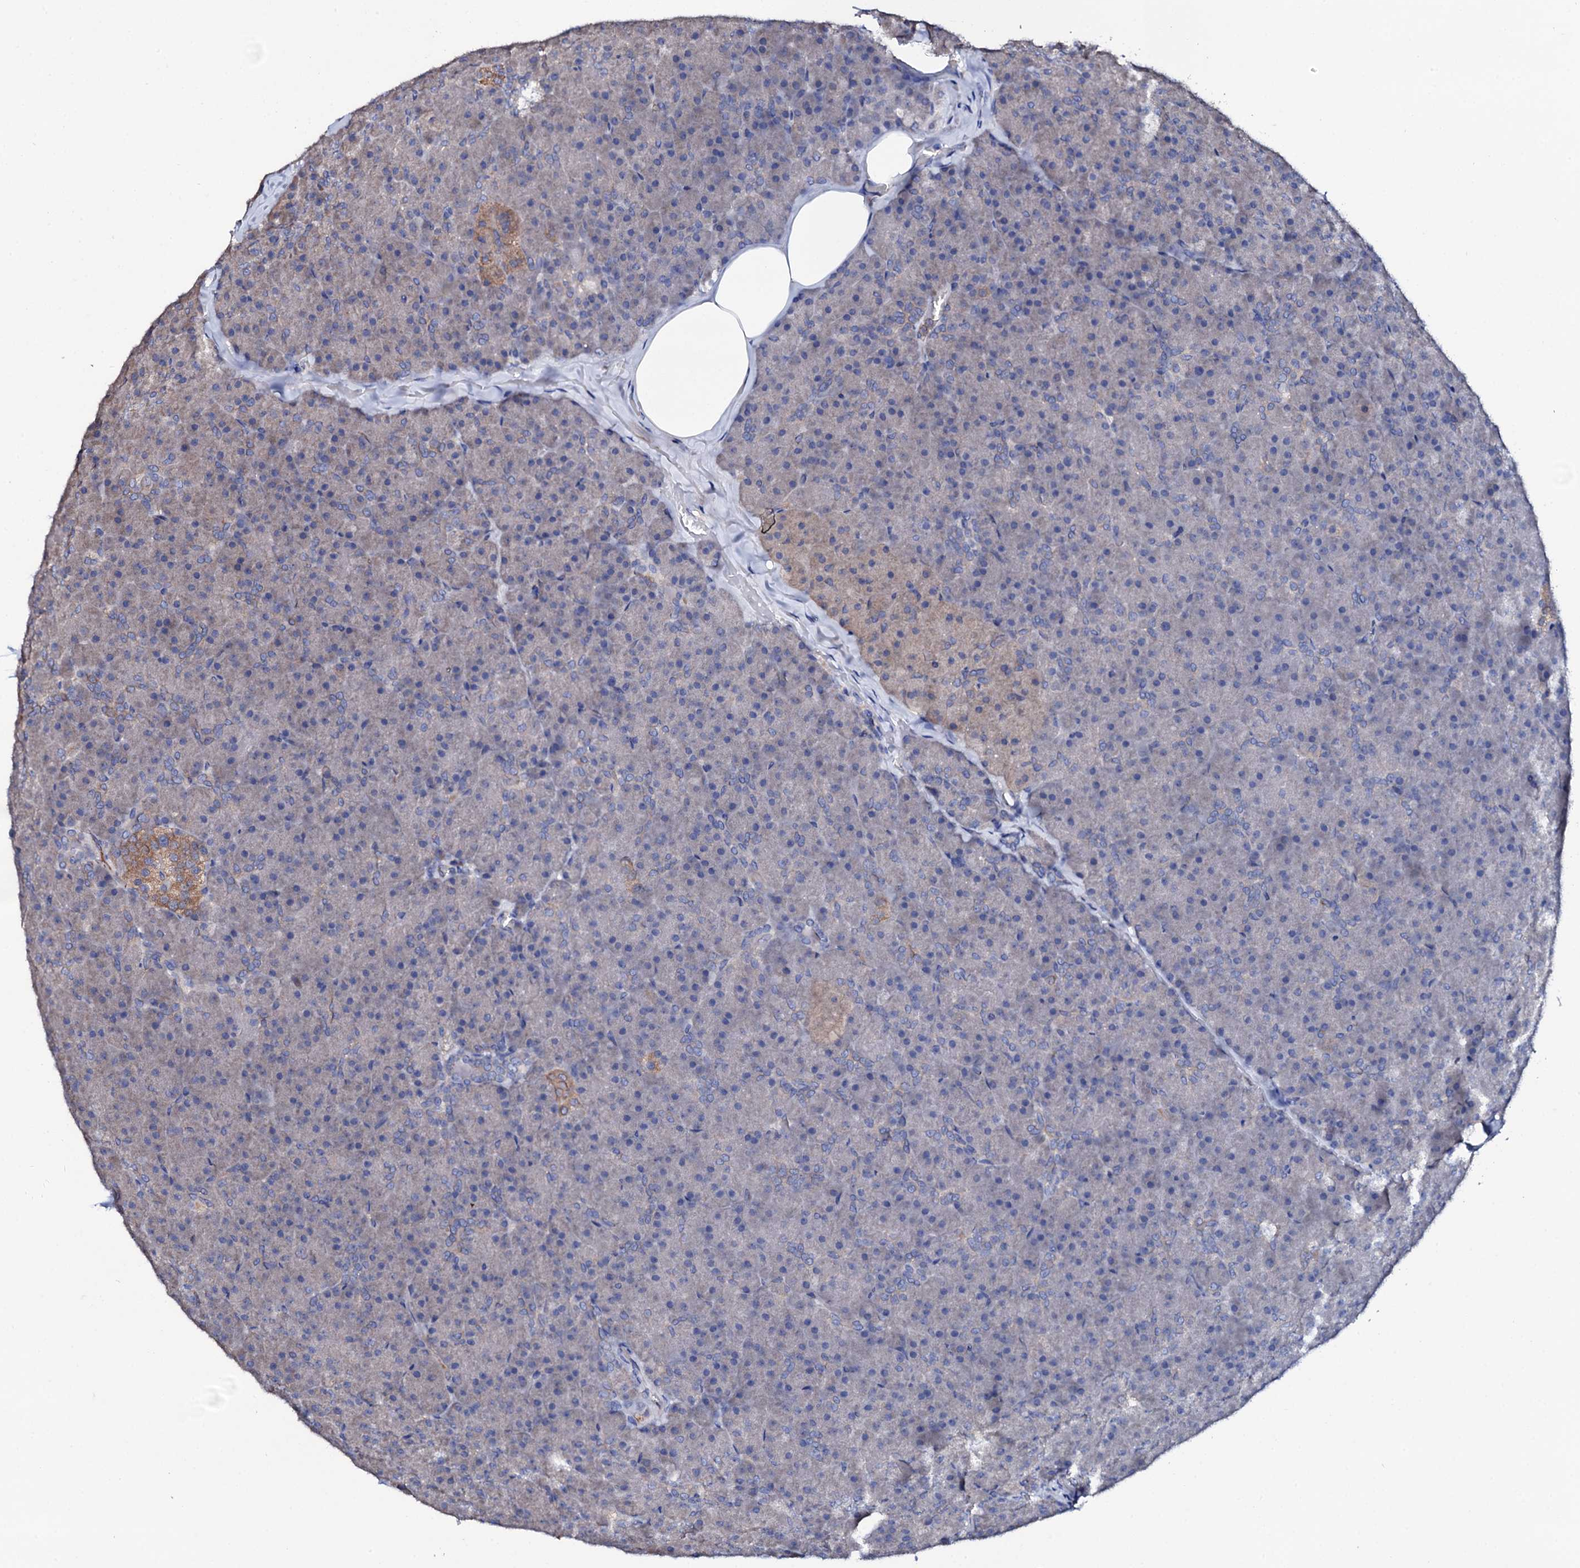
{"staining": {"intensity": "weak", "quantity": "<25%", "location": "cytoplasmic/membranous"}, "tissue": "pancreas", "cell_type": "Exocrine glandular cells", "image_type": "normal", "snomed": [{"axis": "morphology", "description": "Normal tissue, NOS"}, {"axis": "topography", "description": "Pancreas"}], "caption": "Exocrine glandular cells are negative for brown protein staining in normal pancreas. Nuclei are stained in blue.", "gene": "TCAF2C", "patient": {"sex": "male", "age": 36}}